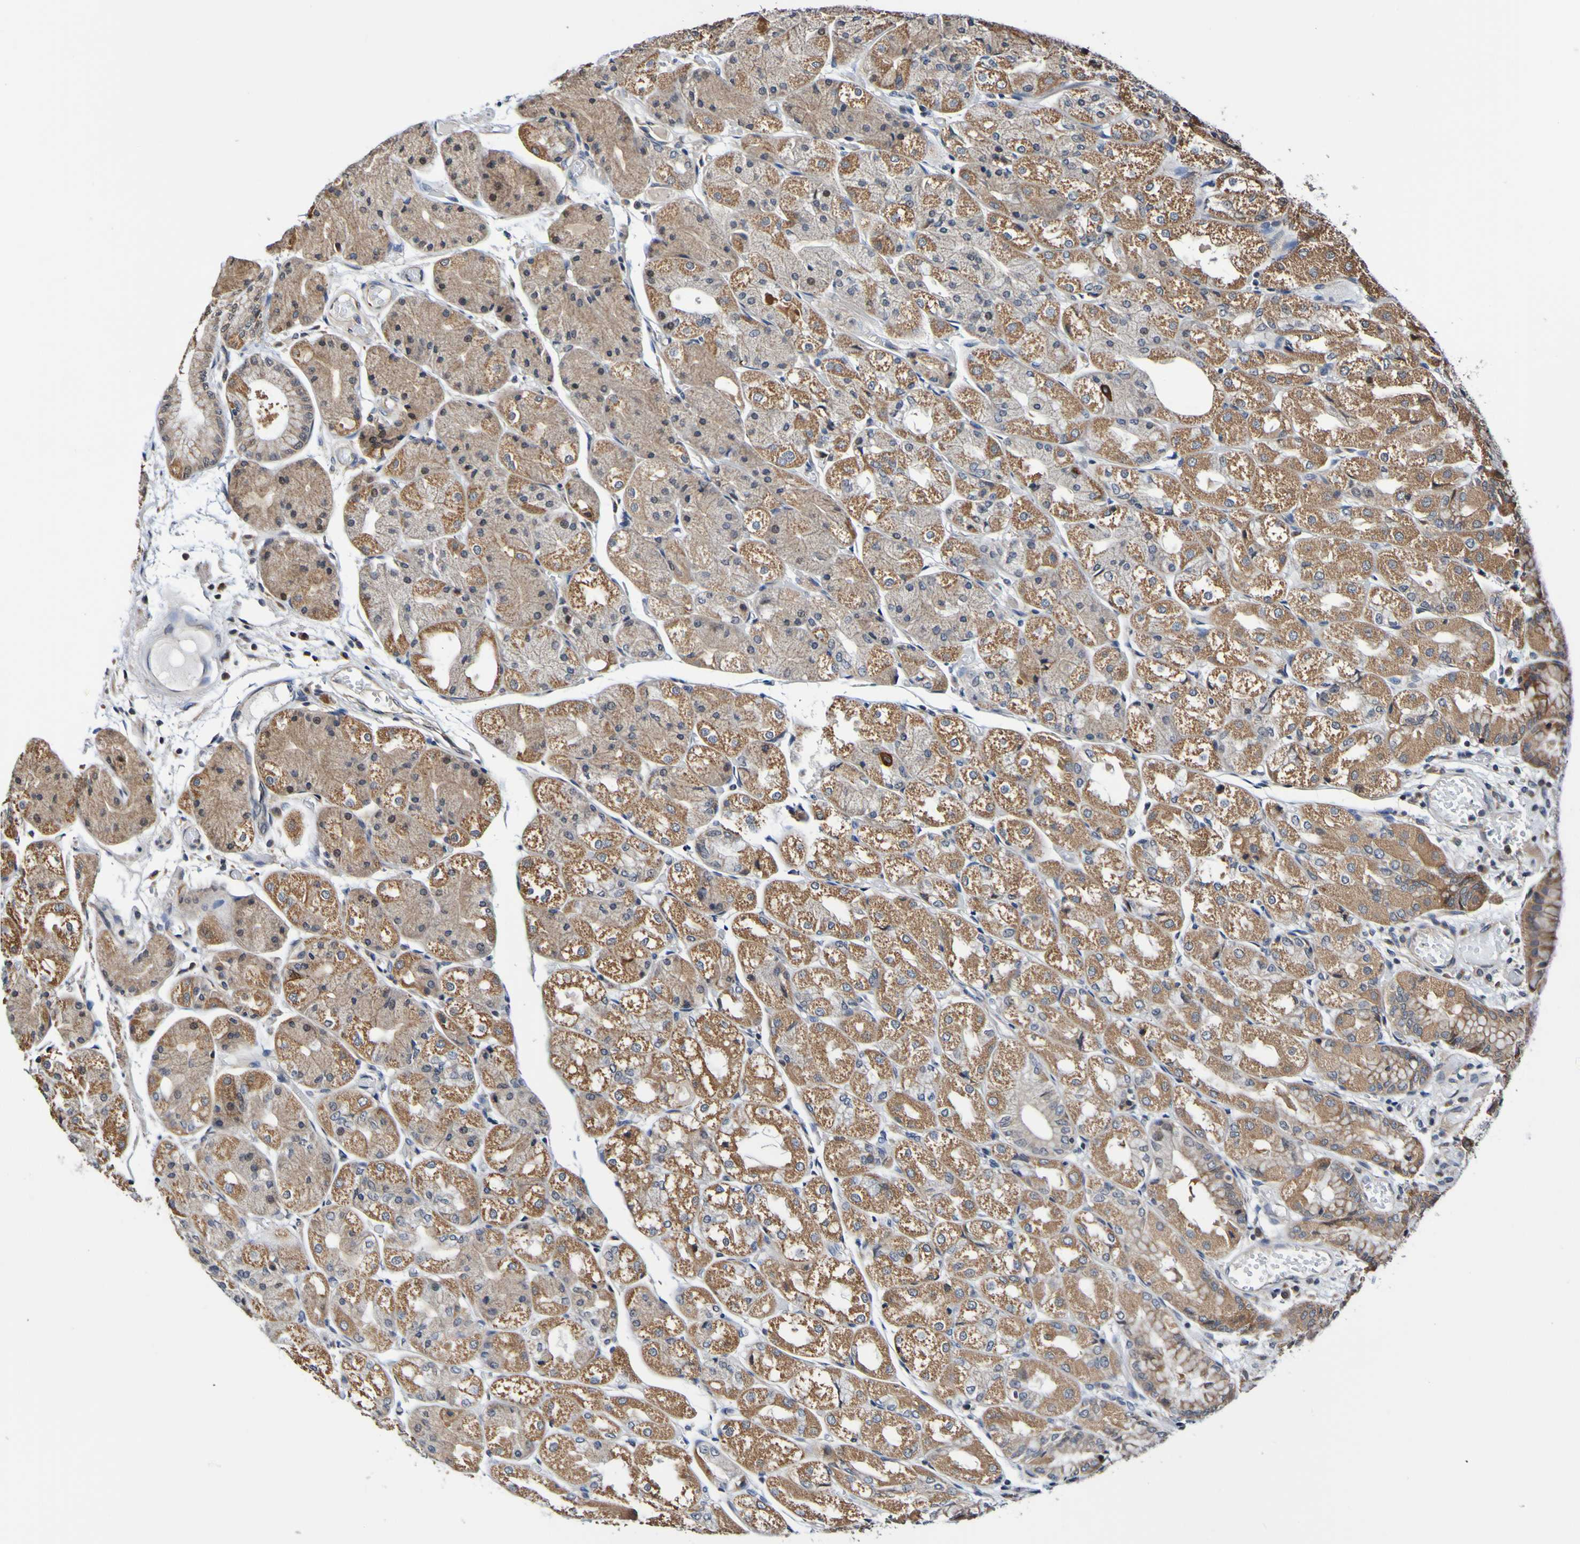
{"staining": {"intensity": "strong", "quantity": ">75%", "location": "cytoplasmic/membranous"}, "tissue": "stomach", "cell_type": "Glandular cells", "image_type": "normal", "snomed": [{"axis": "morphology", "description": "Normal tissue, NOS"}, {"axis": "topography", "description": "Stomach, upper"}], "caption": "DAB (3,3'-diaminobenzidine) immunohistochemical staining of benign stomach shows strong cytoplasmic/membranous protein positivity in about >75% of glandular cells.", "gene": "AXIN1", "patient": {"sex": "male", "age": 72}}